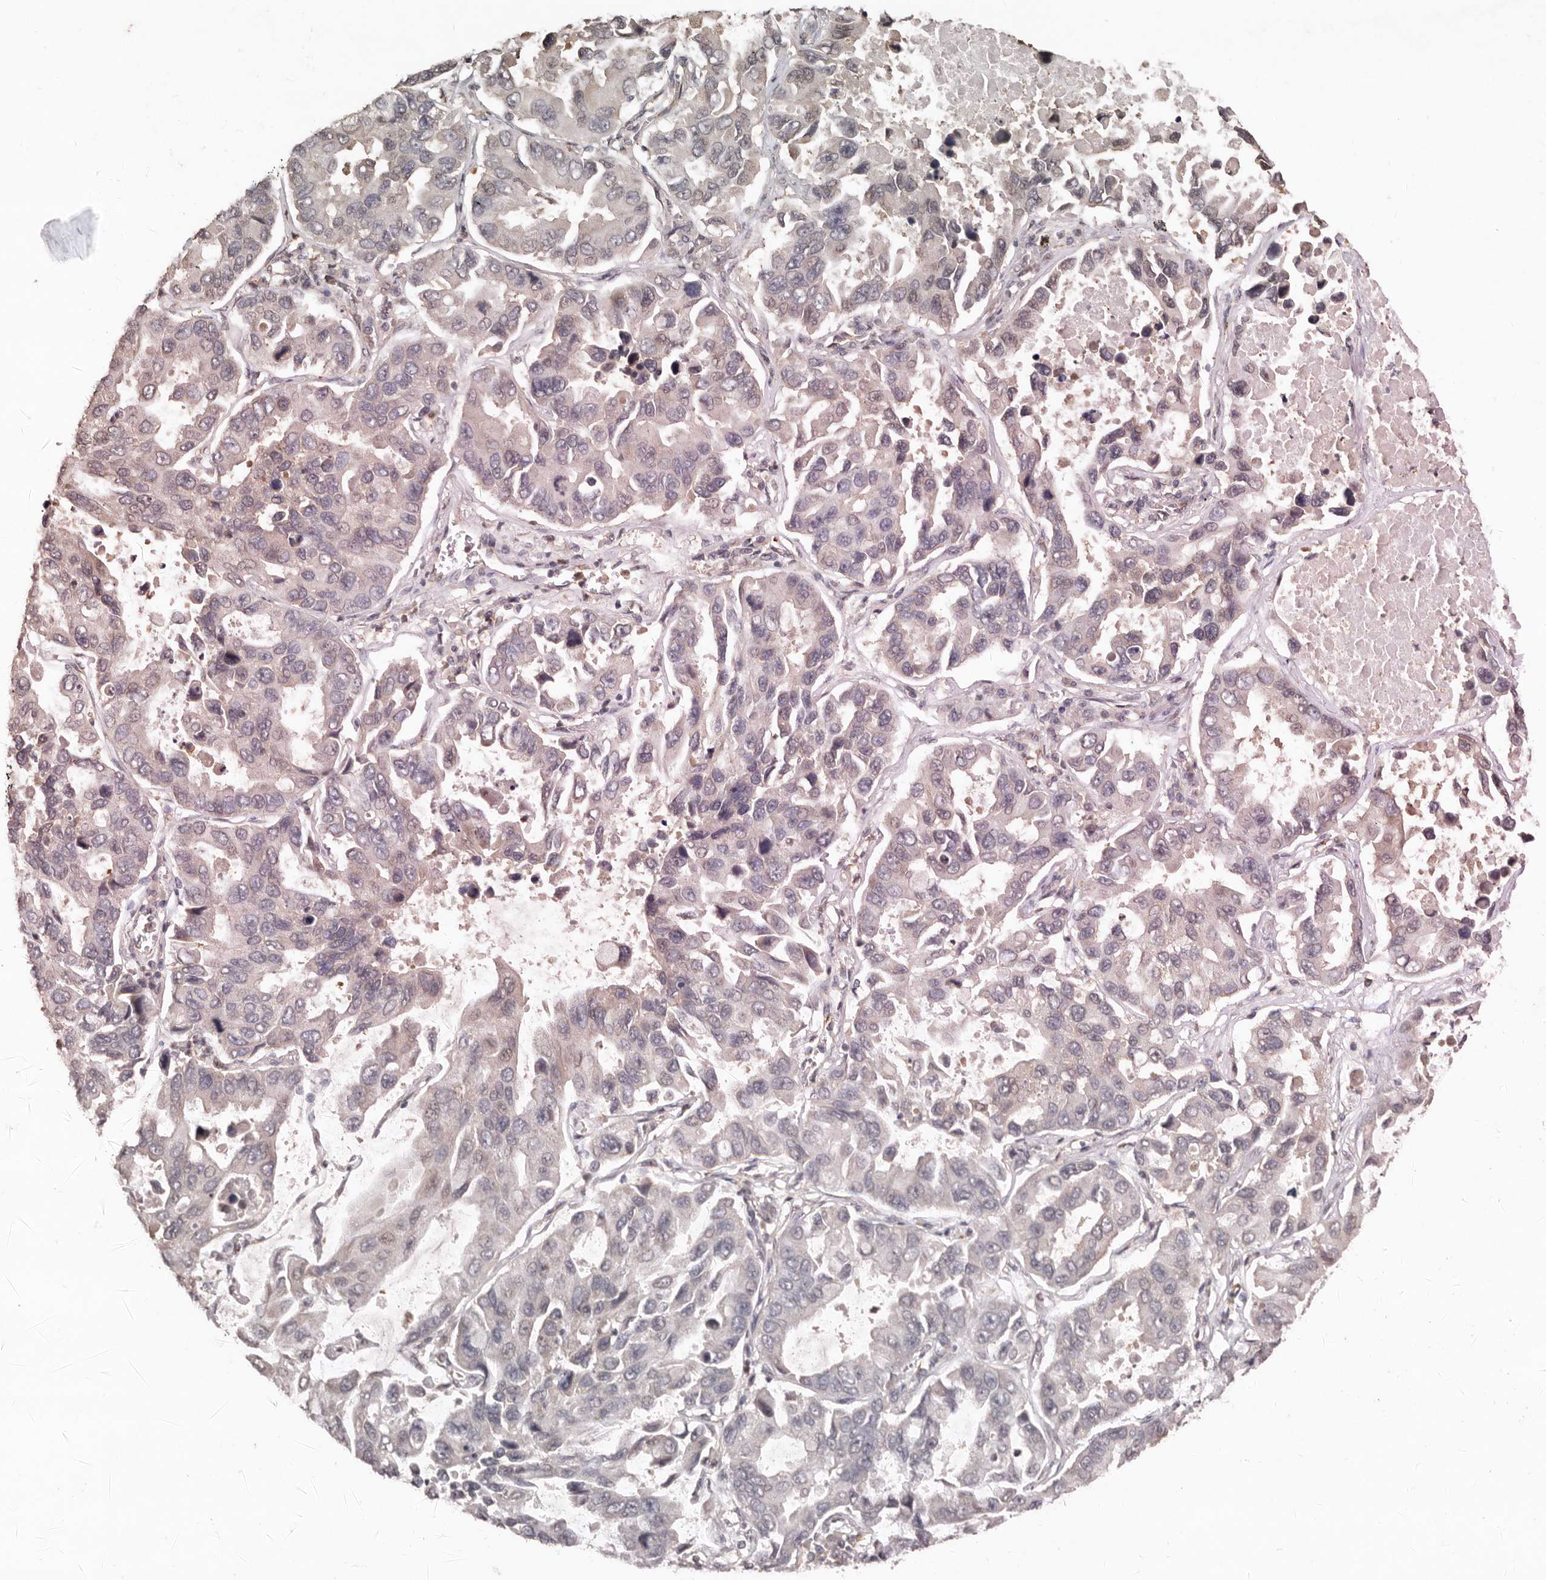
{"staining": {"intensity": "negative", "quantity": "none", "location": "none"}, "tissue": "lung cancer", "cell_type": "Tumor cells", "image_type": "cancer", "snomed": [{"axis": "morphology", "description": "Adenocarcinoma, NOS"}, {"axis": "topography", "description": "Lung"}], "caption": "DAB (3,3'-diaminobenzidine) immunohistochemical staining of human lung cancer (adenocarcinoma) displays no significant expression in tumor cells. (Brightfield microscopy of DAB (3,3'-diaminobenzidine) immunohistochemistry (IHC) at high magnification).", "gene": "SULT1E1", "patient": {"sex": "male", "age": 64}}